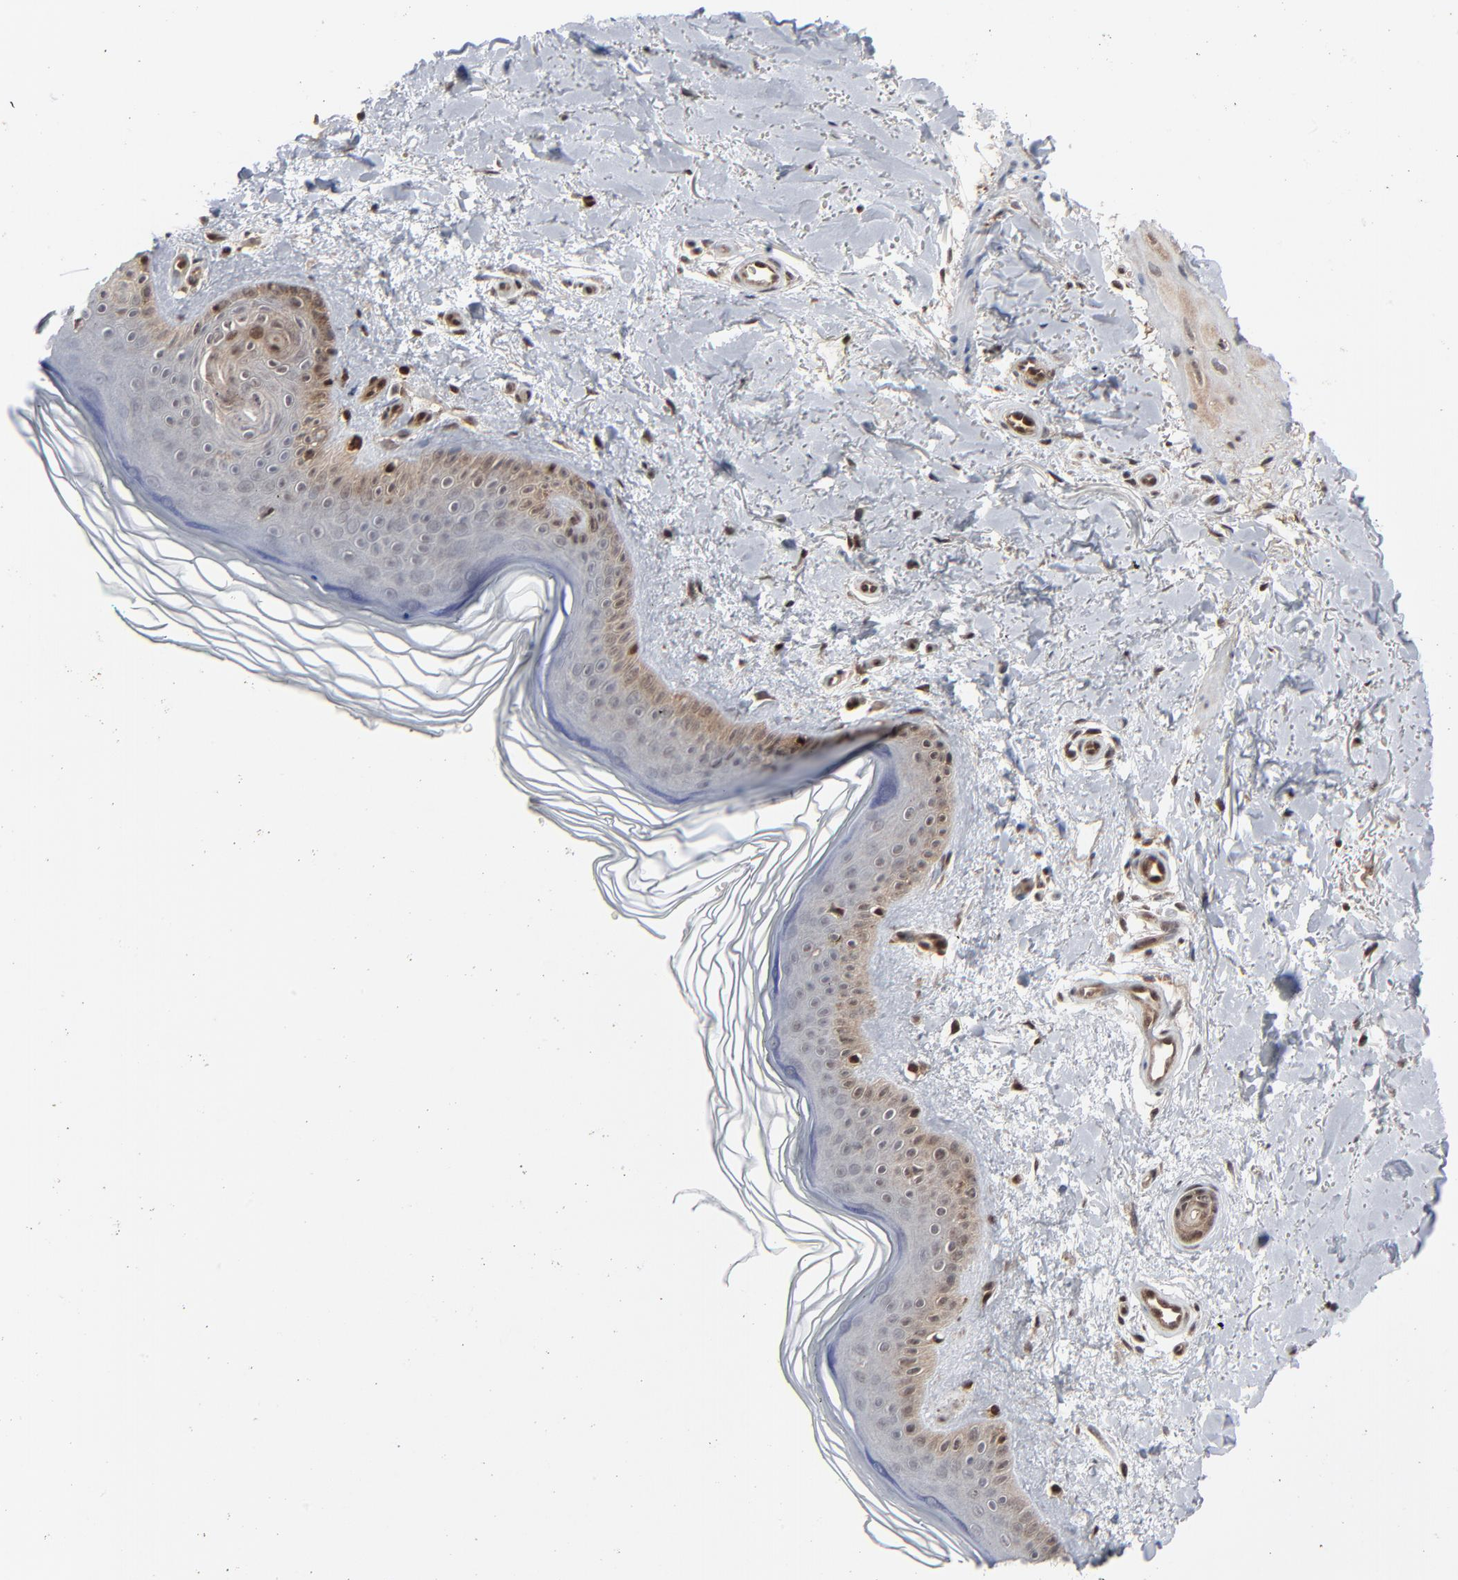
{"staining": {"intensity": "moderate", "quantity": ">75%", "location": "cytoplasmic/membranous,nuclear"}, "tissue": "skin", "cell_type": "Fibroblasts", "image_type": "normal", "snomed": [{"axis": "morphology", "description": "Normal tissue, NOS"}, {"axis": "topography", "description": "Skin"}], "caption": "IHC staining of benign skin, which shows medium levels of moderate cytoplasmic/membranous,nuclear expression in about >75% of fibroblasts indicating moderate cytoplasmic/membranous,nuclear protein expression. The staining was performed using DAB (3,3'-diaminobenzidine) (brown) for protein detection and nuclei were counterstained in hematoxylin (blue).", "gene": "AKT1", "patient": {"sex": "female", "age": 19}}